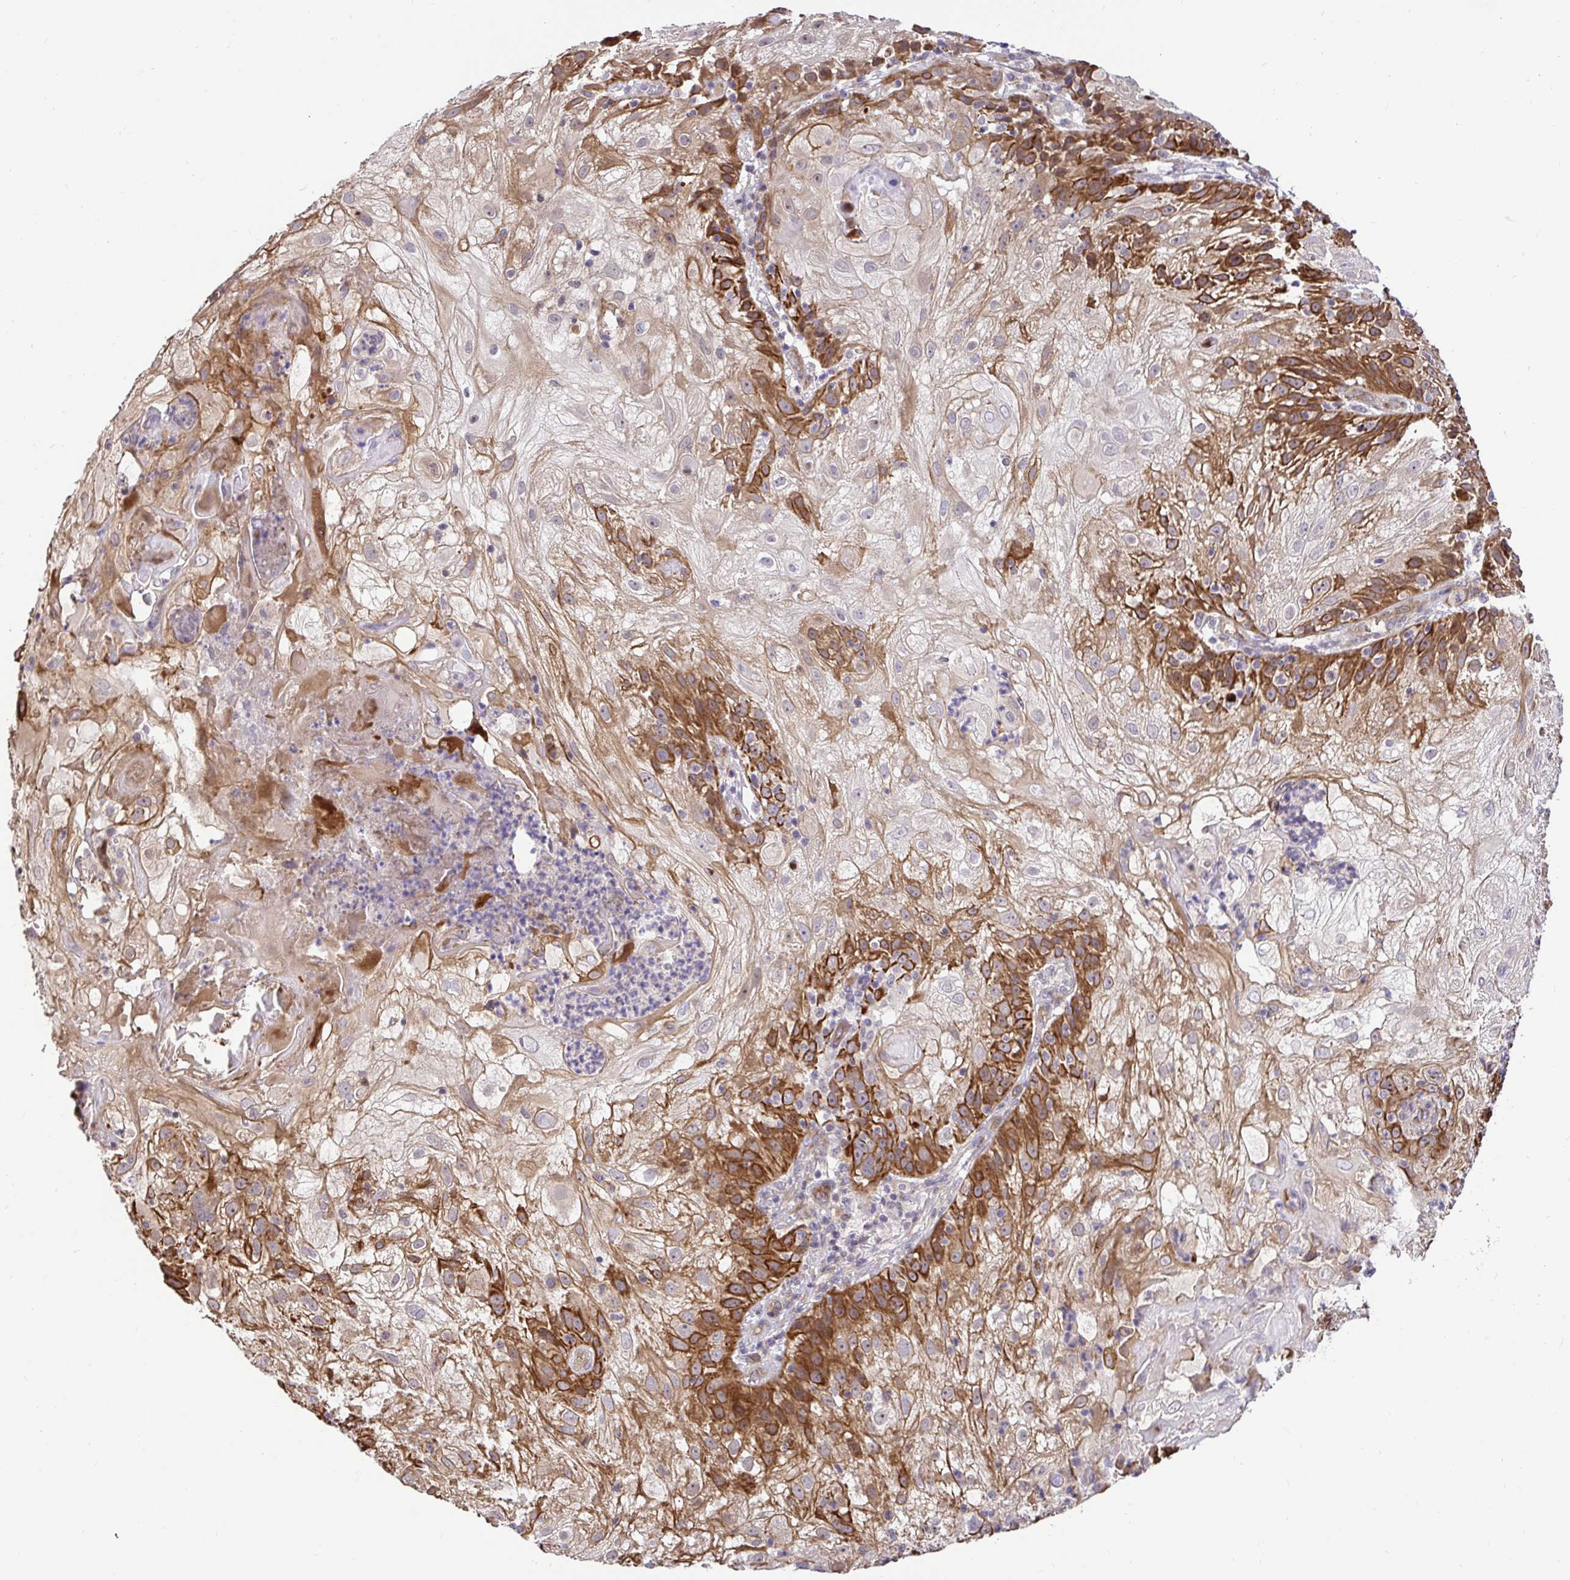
{"staining": {"intensity": "strong", "quantity": "25%-75%", "location": "cytoplasmic/membranous"}, "tissue": "skin cancer", "cell_type": "Tumor cells", "image_type": "cancer", "snomed": [{"axis": "morphology", "description": "Normal tissue, NOS"}, {"axis": "morphology", "description": "Squamous cell carcinoma, NOS"}, {"axis": "topography", "description": "Skin"}], "caption": "This image reveals immunohistochemistry (IHC) staining of skin squamous cell carcinoma, with high strong cytoplasmic/membranous expression in about 25%-75% of tumor cells.", "gene": "TRIM55", "patient": {"sex": "female", "age": 83}}